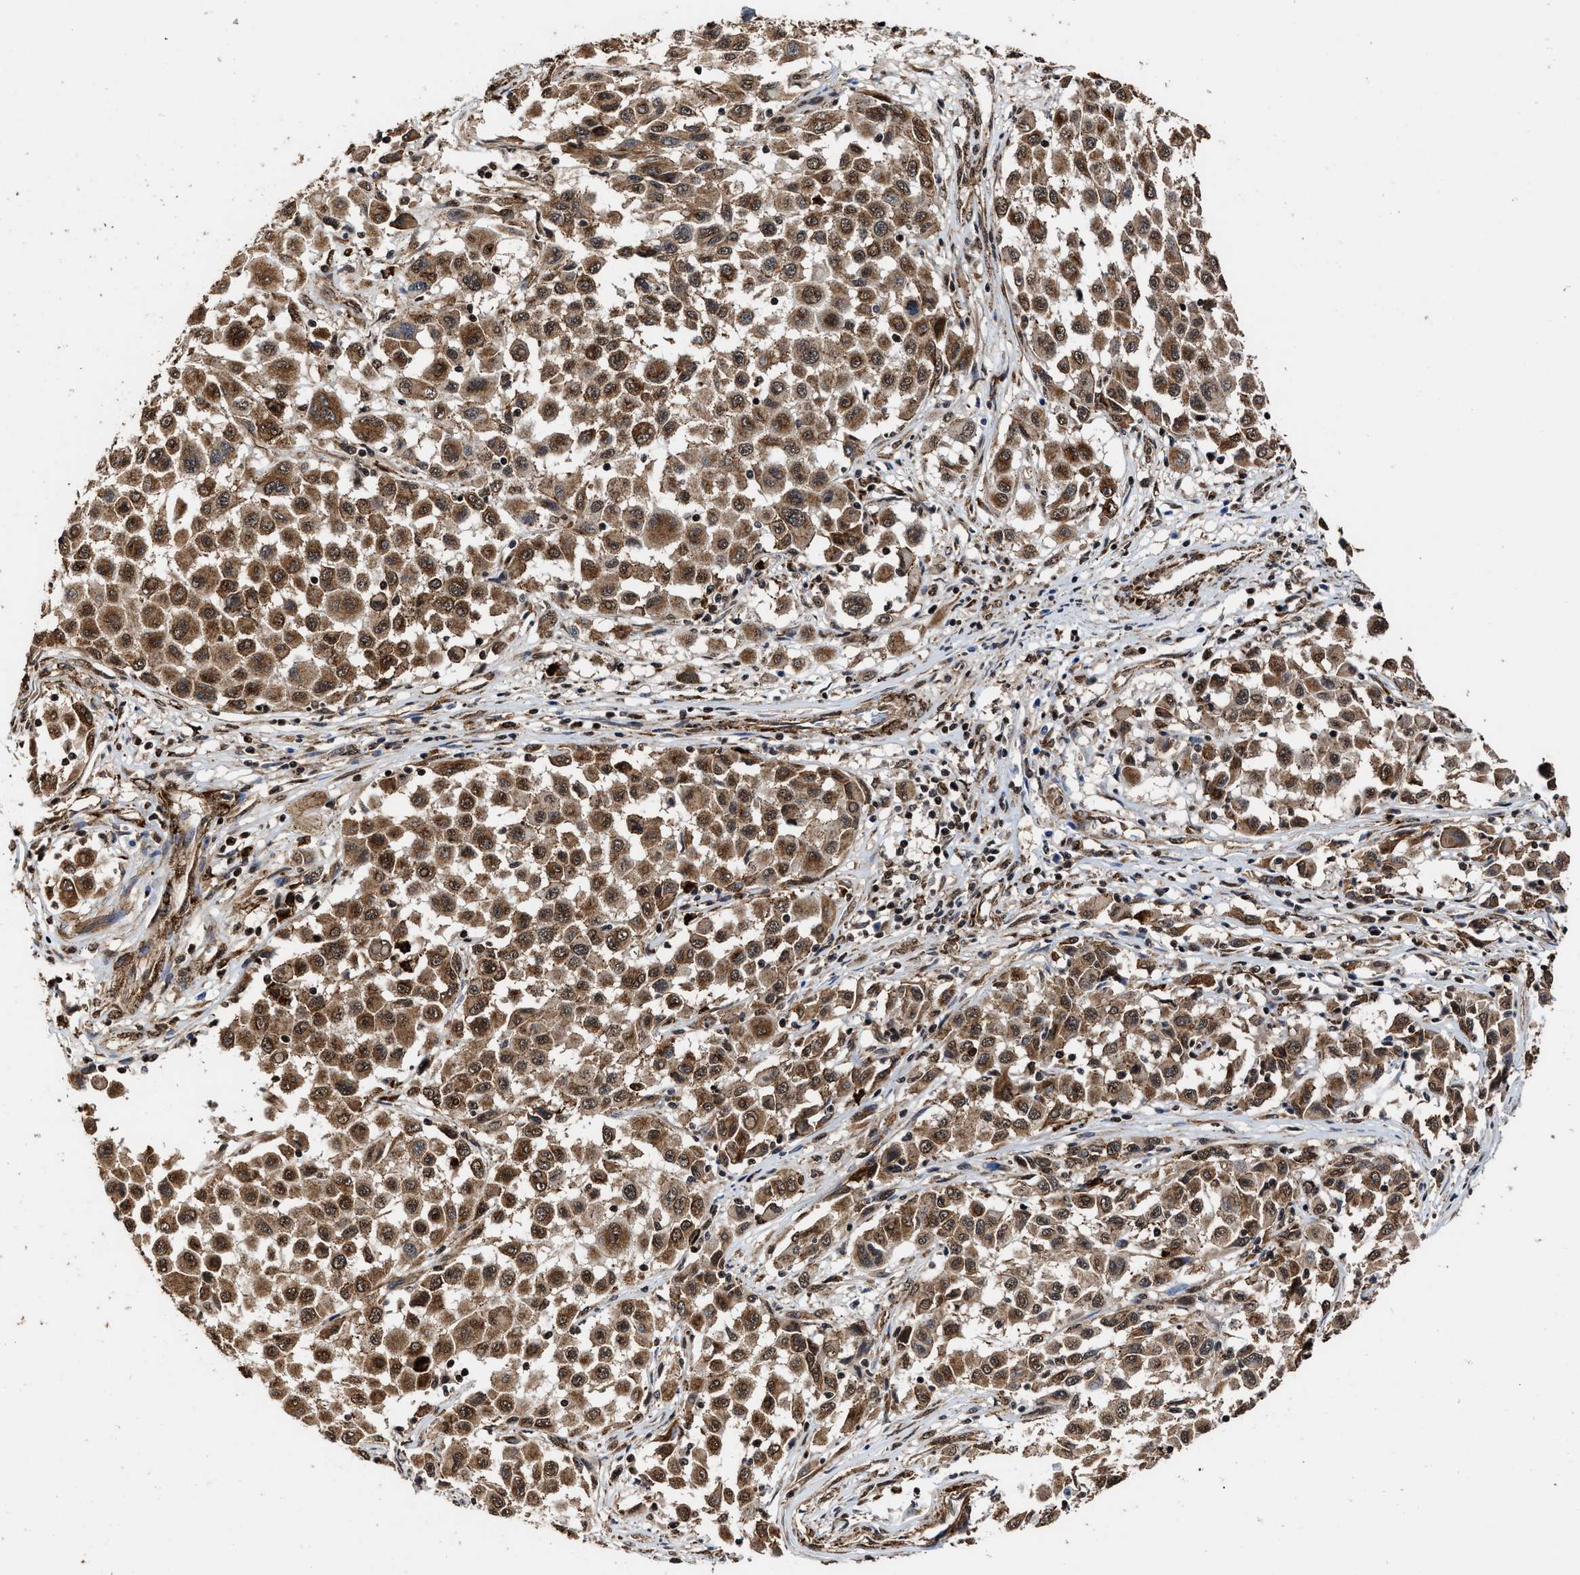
{"staining": {"intensity": "moderate", "quantity": ">75%", "location": "cytoplasmic/membranous,nuclear"}, "tissue": "melanoma", "cell_type": "Tumor cells", "image_type": "cancer", "snomed": [{"axis": "morphology", "description": "Malignant melanoma, Metastatic site"}, {"axis": "topography", "description": "Lymph node"}], "caption": "Immunohistochemical staining of malignant melanoma (metastatic site) exhibits moderate cytoplasmic/membranous and nuclear protein positivity in approximately >75% of tumor cells.", "gene": "SEPTIN2", "patient": {"sex": "male", "age": 61}}